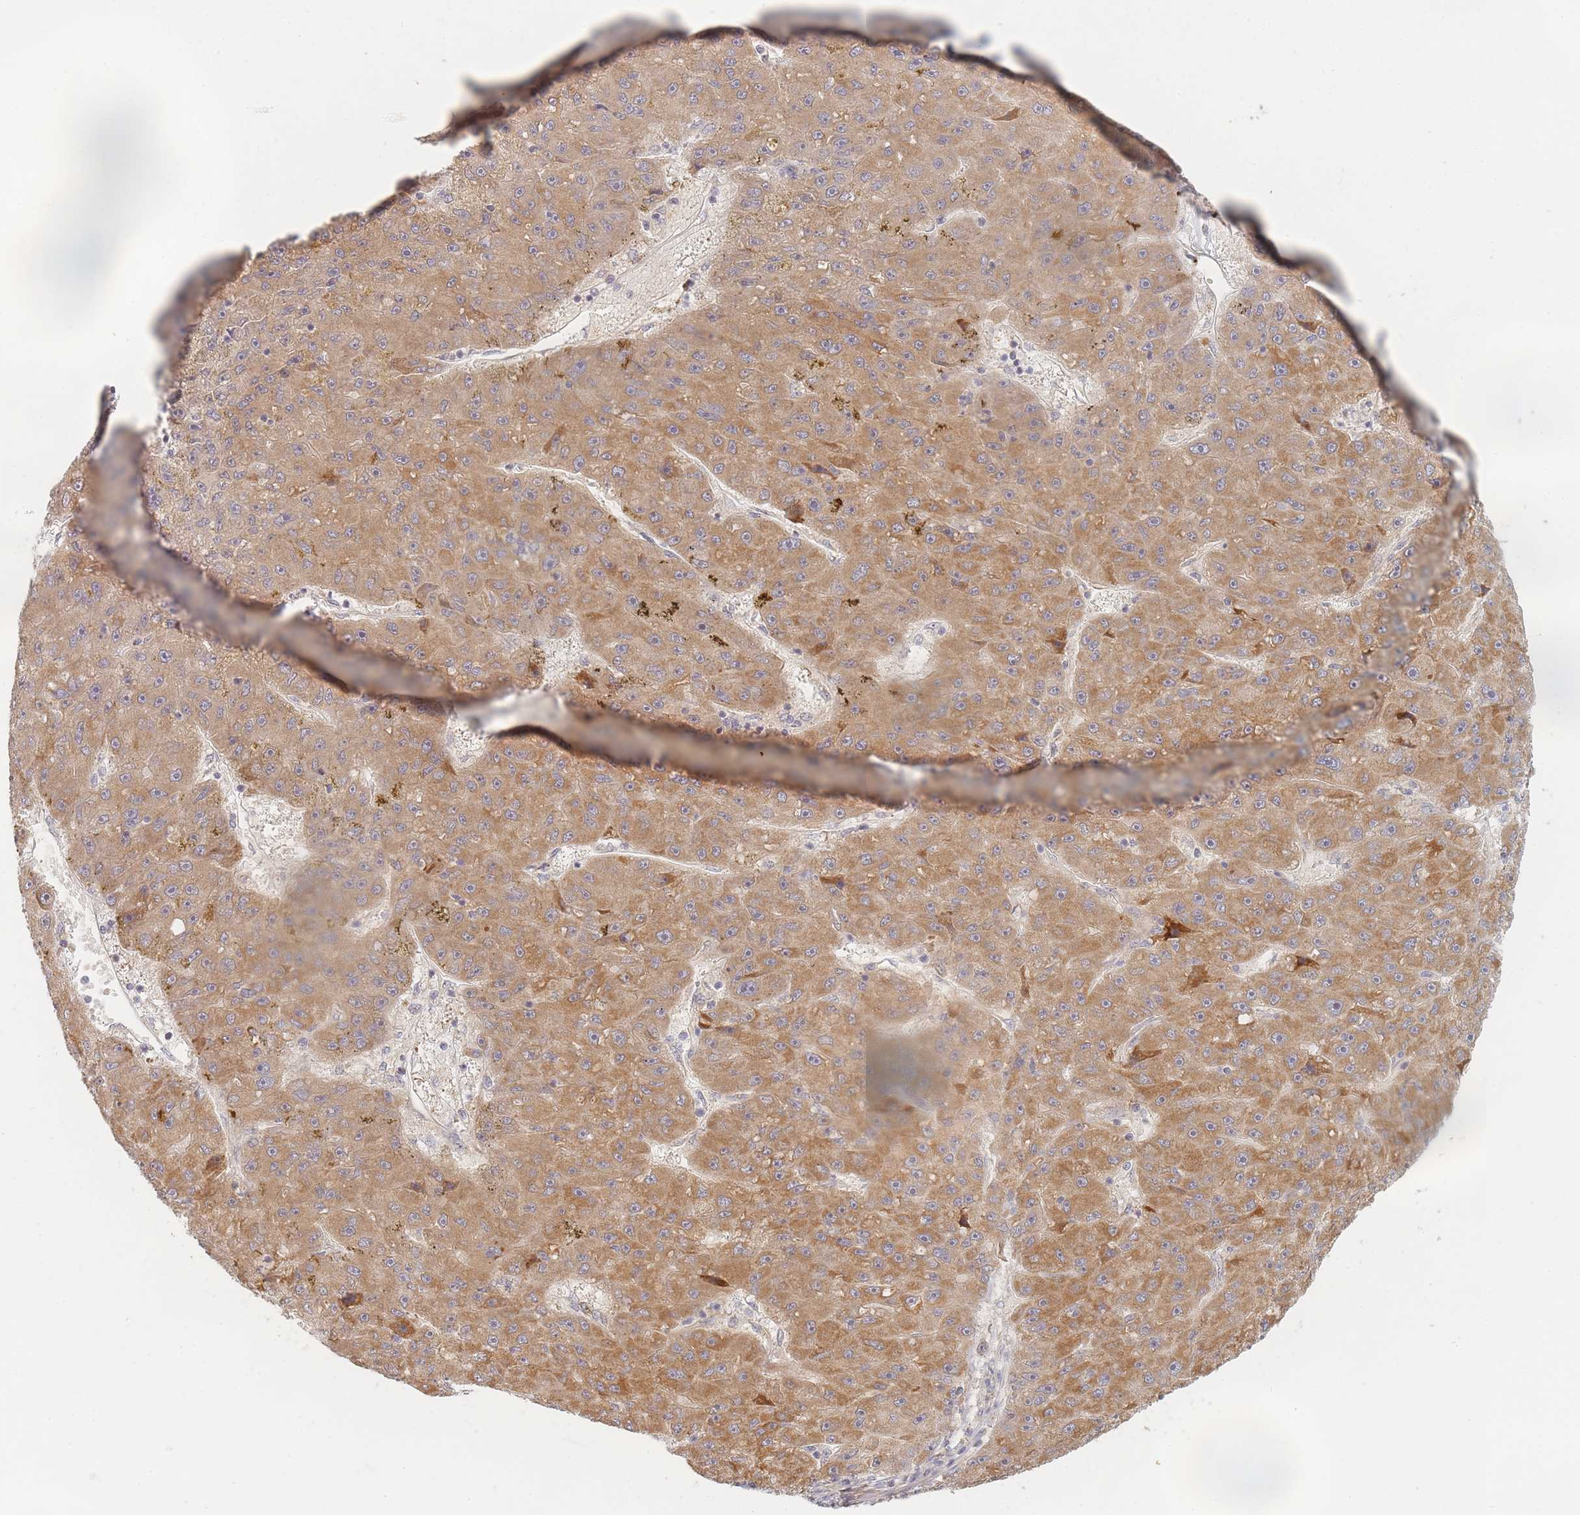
{"staining": {"intensity": "moderate", "quantity": ">75%", "location": "cytoplasmic/membranous"}, "tissue": "liver cancer", "cell_type": "Tumor cells", "image_type": "cancer", "snomed": [{"axis": "morphology", "description": "Carcinoma, Hepatocellular, NOS"}, {"axis": "topography", "description": "Liver"}], "caption": "Tumor cells display moderate cytoplasmic/membranous expression in about >75% of cells in liver cancer (hepatocellular carcinoma).", "gene": "ZKSCAN7", "patient": {"sex": "male", "age": 67}}